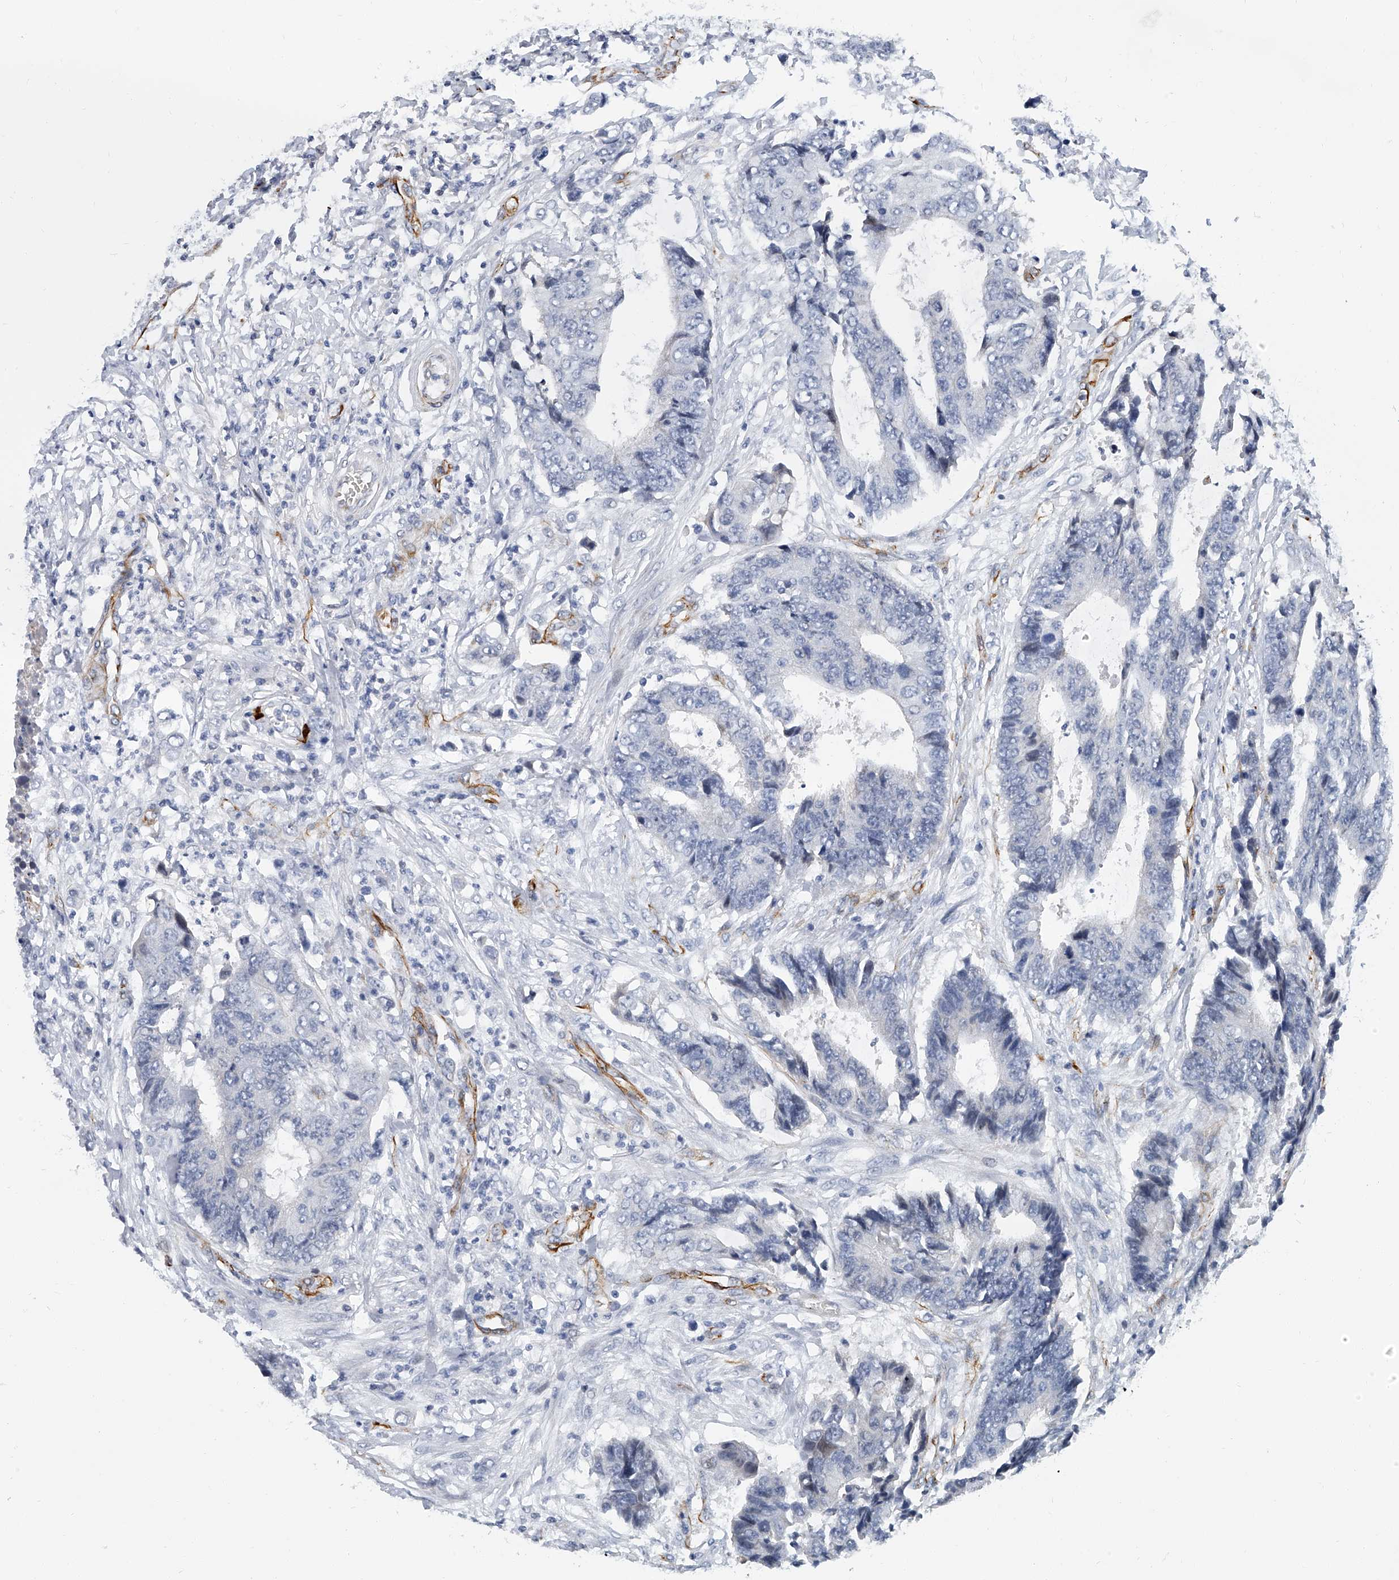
{"staining": {"intensity": "negative", "quantity": "none", "location": "none"}, "tissue": "colorectal cancer", "cell_type": "Tumor cells", "image_type": "cancer", "snomed": [{"axis": "morphology", "description": "Adenocarcinoma, NOS"}, {"axis": "topography", "description": "Rectum"}], "caption": "This is an immunohistochemistry (IHC) micrograph of human colorectal cancer. There is no positivity in tumor cells.", "gene": "KIRREL1", "patient": {"sex": "male", "age": 84}}